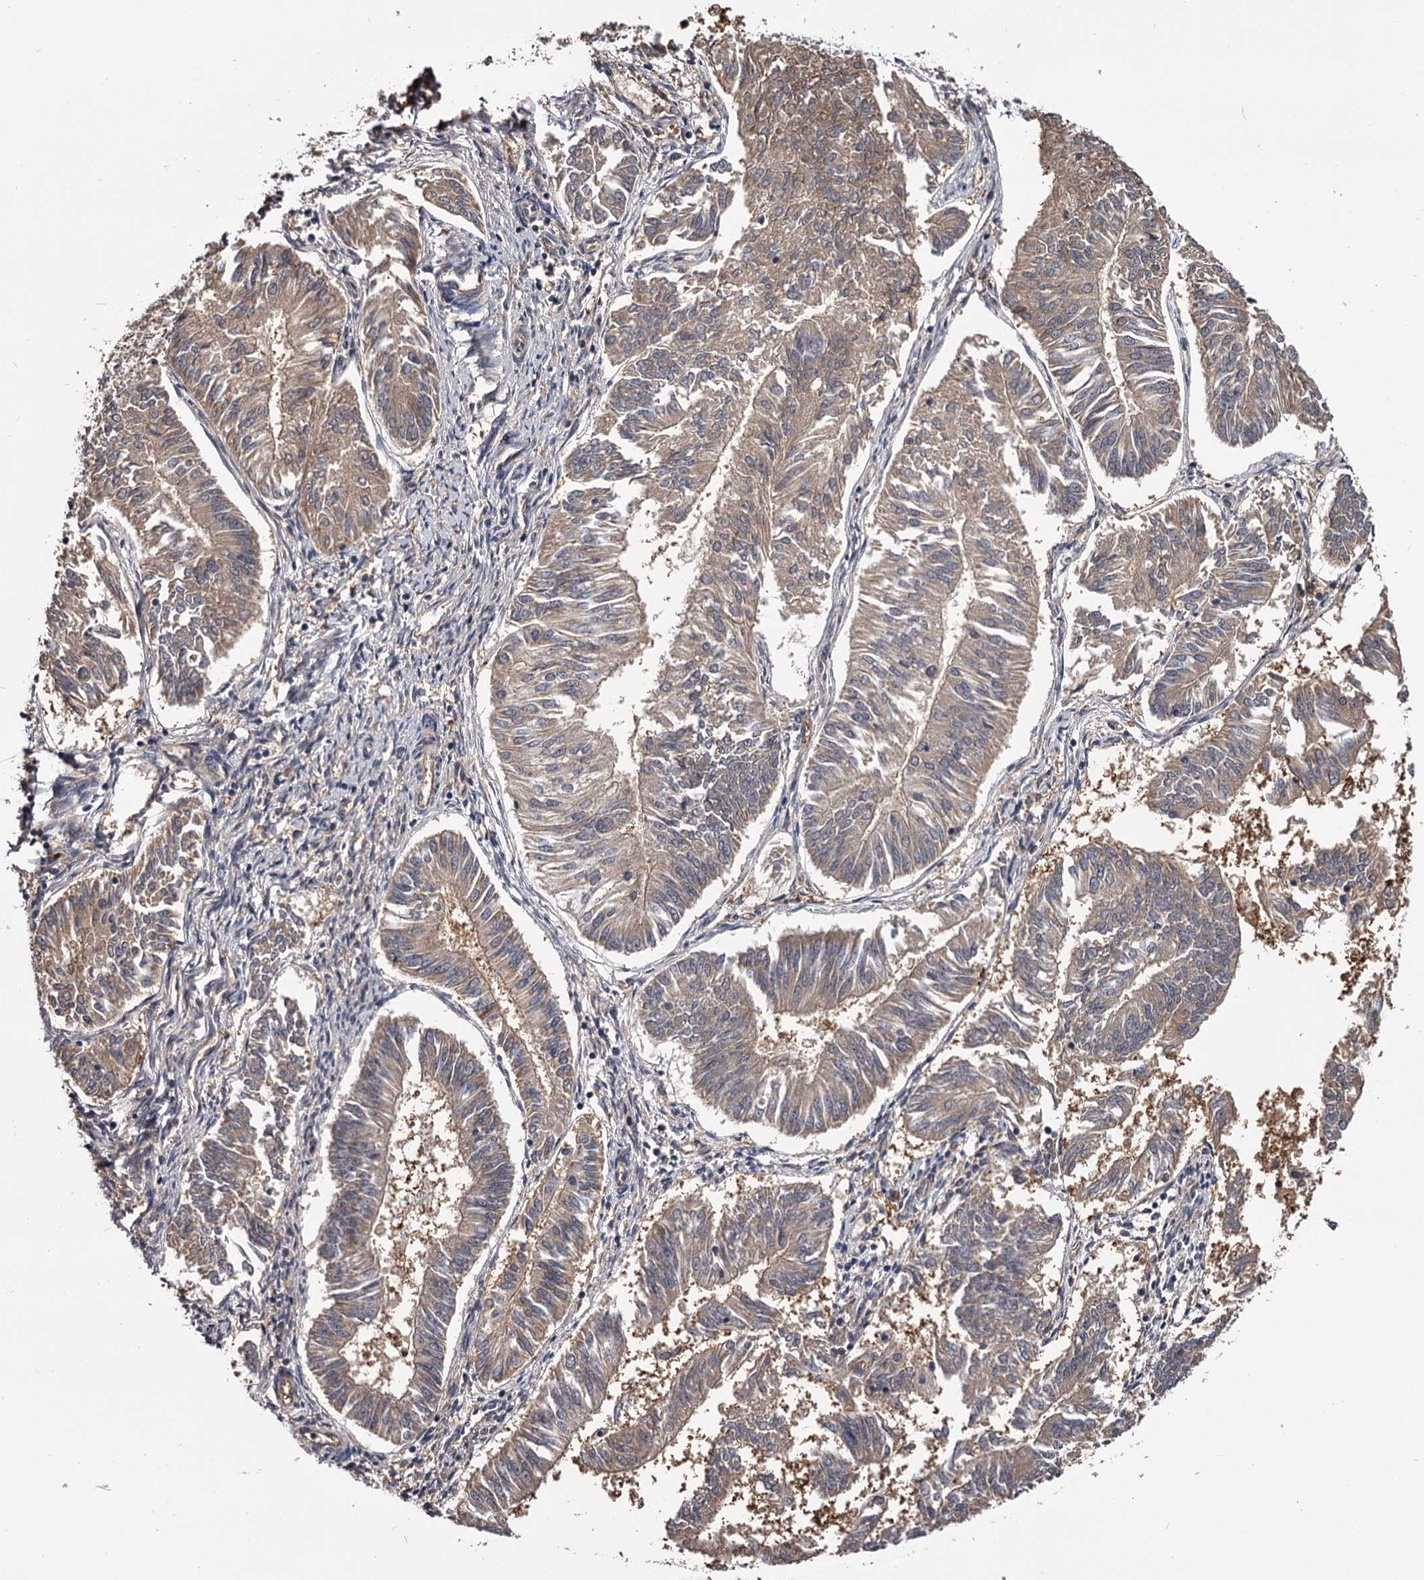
{"staining": {"intensity": "weak", "quantity": ">75%", "location": "cytoplasmic/membranous"}, "tissue": "endometrial cancer", "cell_type": "Tumor cells", "image_type": "cancer", "snomed": [{"axis": "morphology", "description": "Adenocarcinoma, NOS"}, {"axis": "topography", "description": "Endometrium"}], "caption": "This micrograph reveals IHC staining of human endometrial cancer, with low weak cytoplasmic/membranous expression in approximately >75% of tumor cells.", "gene": "GSTO1", "patient": {"sex": "female", "age": 58}}